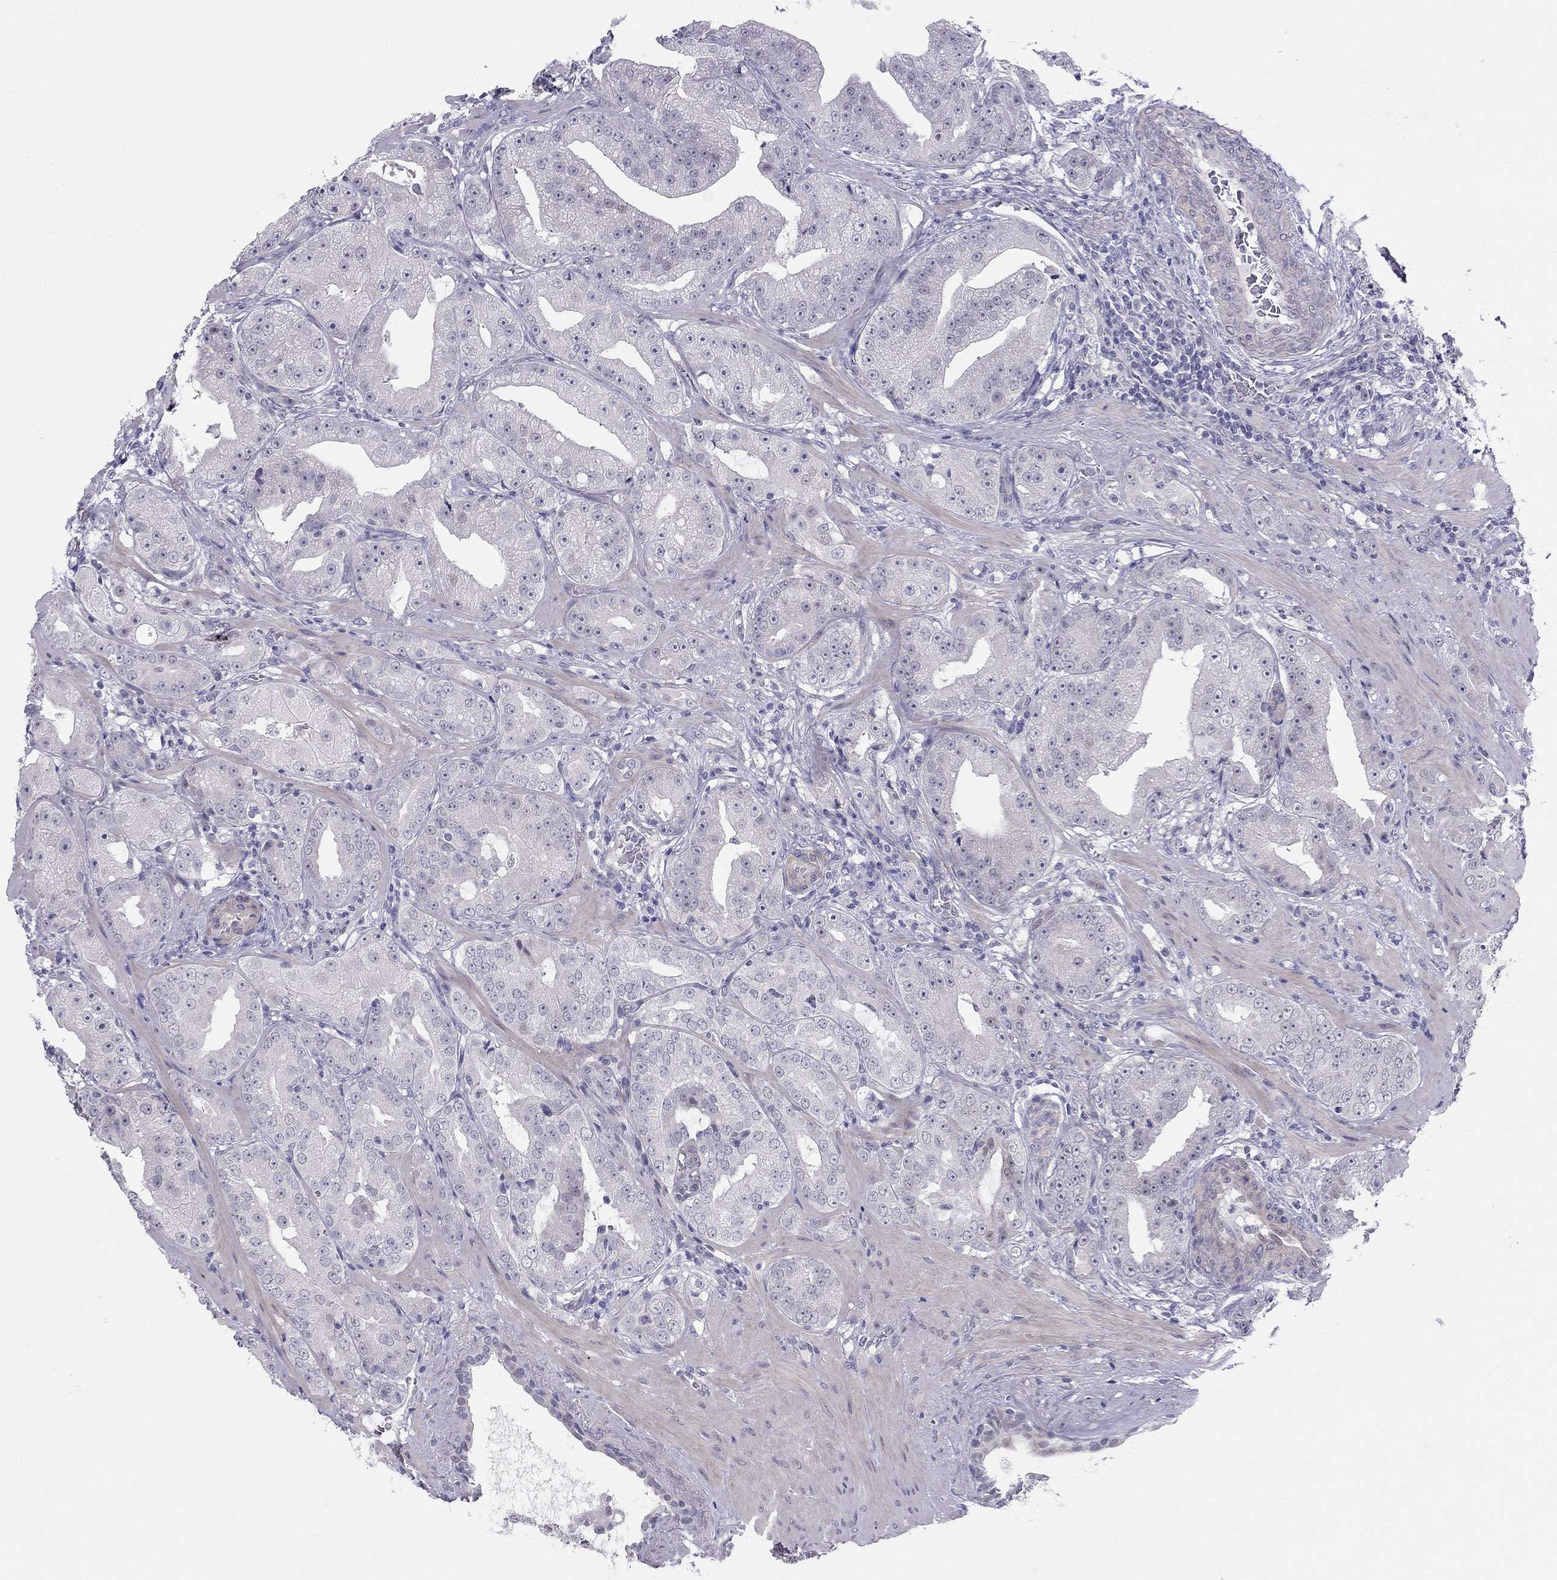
{"staining": {"intensity": "negative", "quantity": "none", "location": "none"}, "tissue": "prostate cancer", "cell_type": "Tumor cells", "image_type": "cancer", "snomed": [{"axis": "morphology", "description": "Adenocarcinoma, Low grade"}, {"axis": "topography", "description": "Prostate"}], "caption": "This is an IHC histopathology image of prostate adenocarcinoma (low-grade). There is no expression in tumor cells.", "gene": "BAG5", "patient": {"sex": "male", "age": 62}}